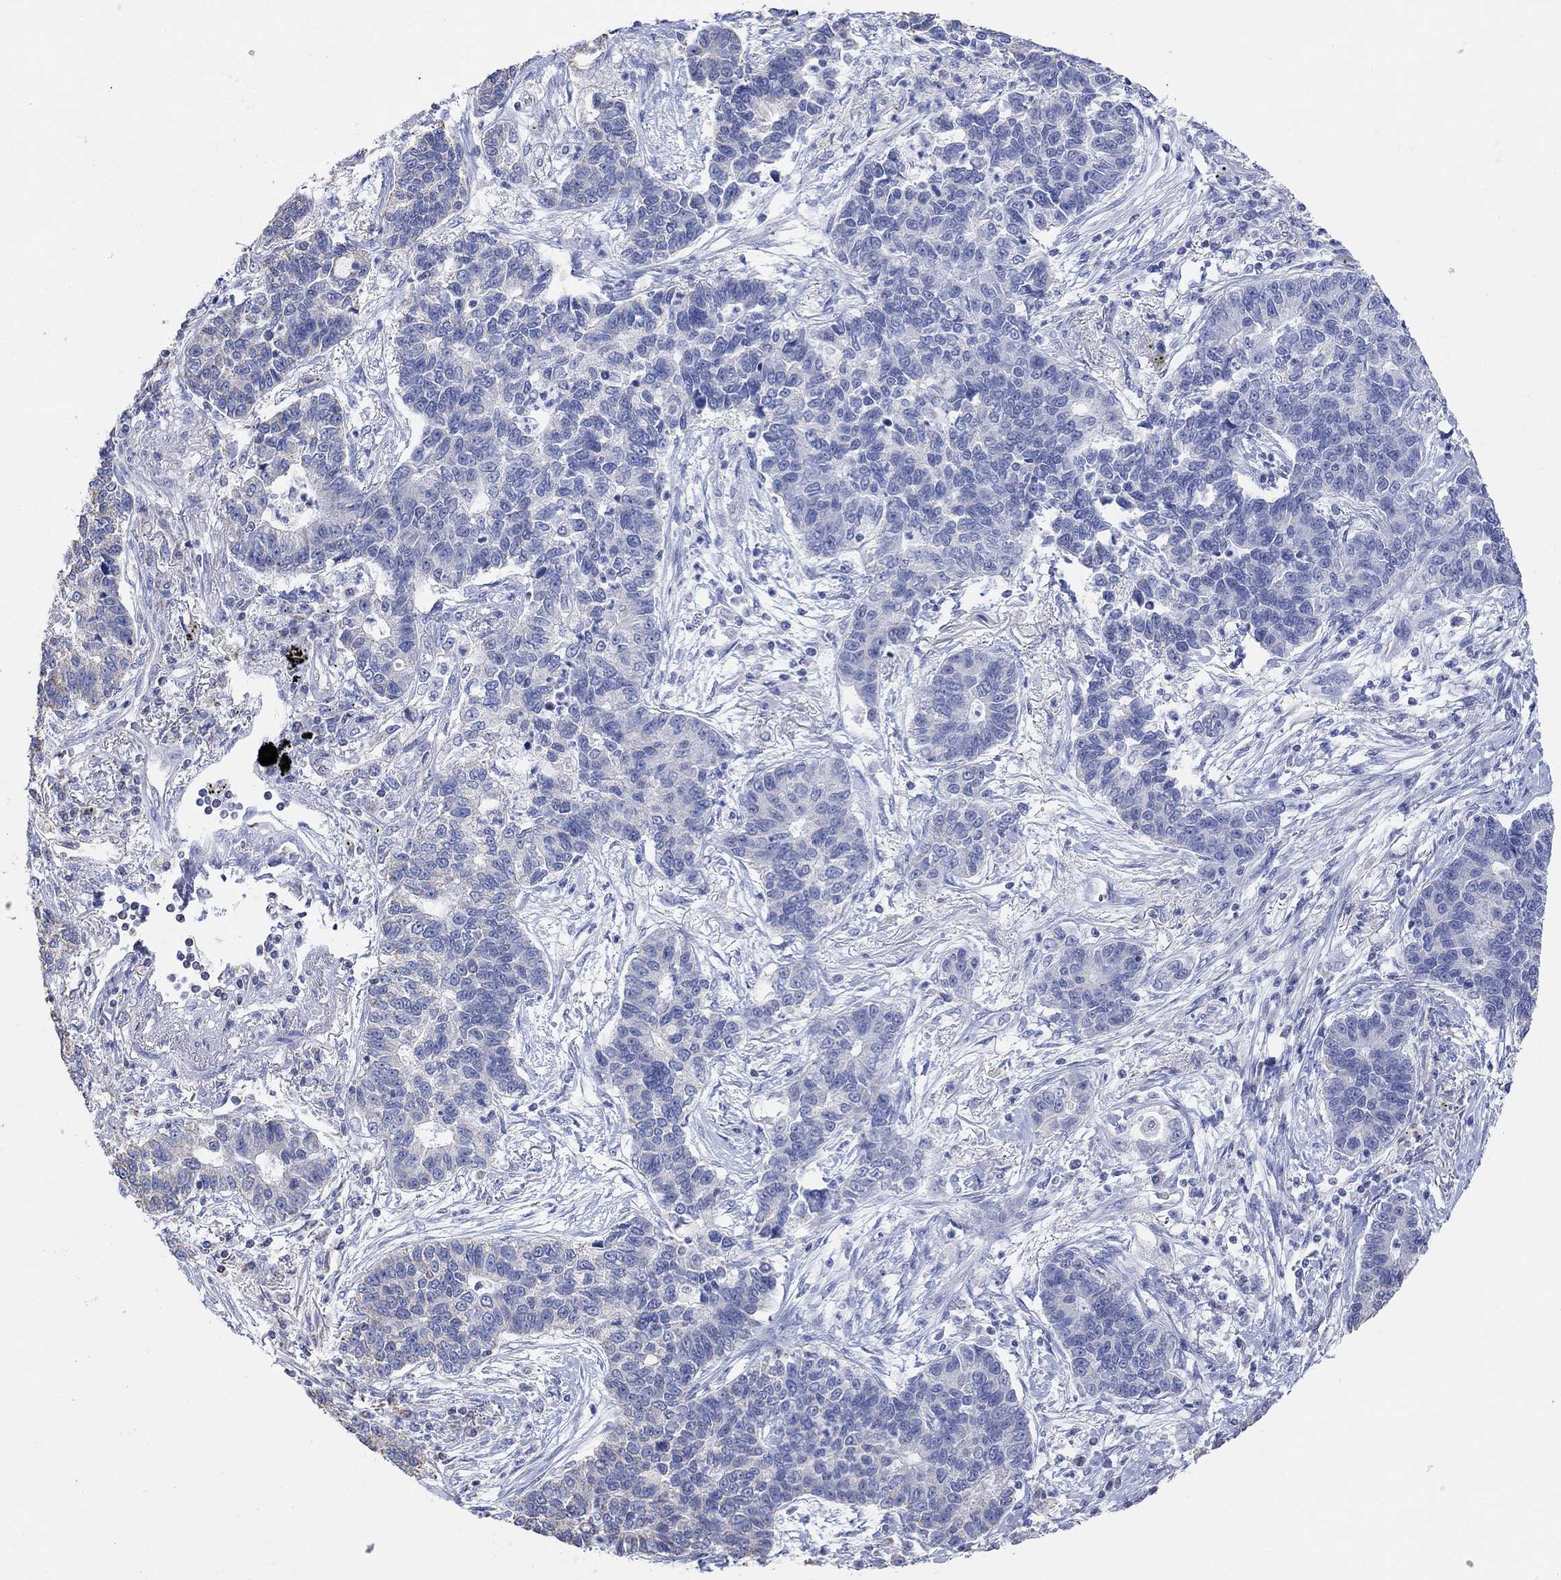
{"staining": {"intensity": "negative", "quantity": "none", "location": "none"}, "tissue": "lung cancer", "cell_type": "Tumor cells", "image_type": "cancer", "snomed": [{"axis": "morphology", "description": "Adenocarcinoma, NOS"}, {"axis": "topography", "description": "Lung"}], "caption": "Tumor cells show no significant positivity in lung cancer (adenocarcinoma). (DAB (3,3'-diaminobenzidine) immunohistochemistry (IHC) visualized using brightfield microscopy, high magnification).", "gene": "SYT12", "patient": {"sex": "female", "age": 57}}